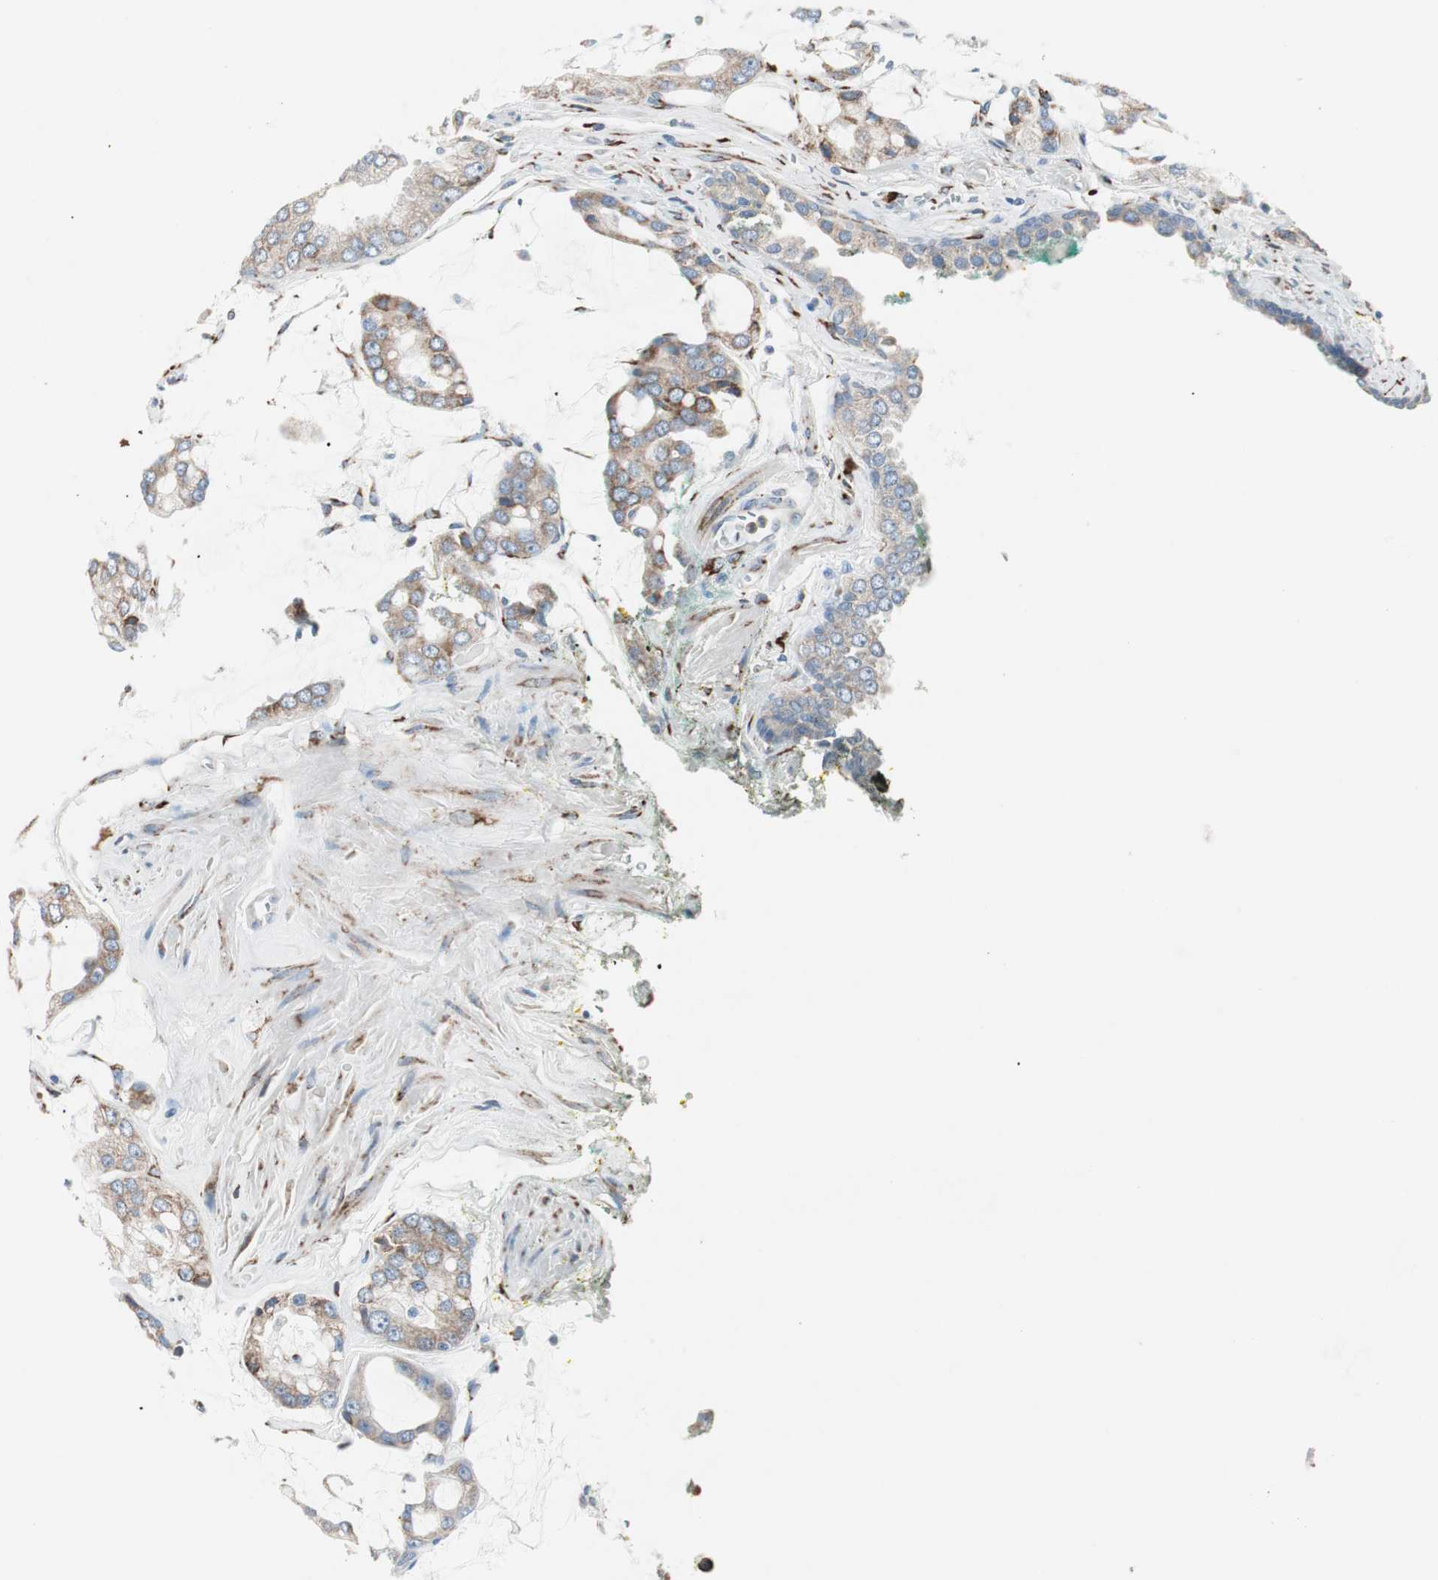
{"staining": {"intensity": "moderate", "quantity": ">75%", "location": "cytoplasmic/membranous"}, "tissue": "prostate cancer", "cell_type": "Tumor cells", "image_type": "cancer", "snomed": [{"axis": "morphology", "description": "Adenocarcinoma, High grade"}, {"axis": "topography", "description": "Prostate"}], "caption": "Immunohistochemical staining of human prostate cancer (high-grade adenocarcinoma) reveals medium levels of moderate cytoplasmic/membranous expression in approximately >75% of tumor cells. (Stains: DAB (3,3'-diaminobenzidine) in brown, nuclei in blue, Microscopy: brightfield microscopy at high magnification).", "gene": "P4HTM", "patient": {"sex": "male", "age": 67}}